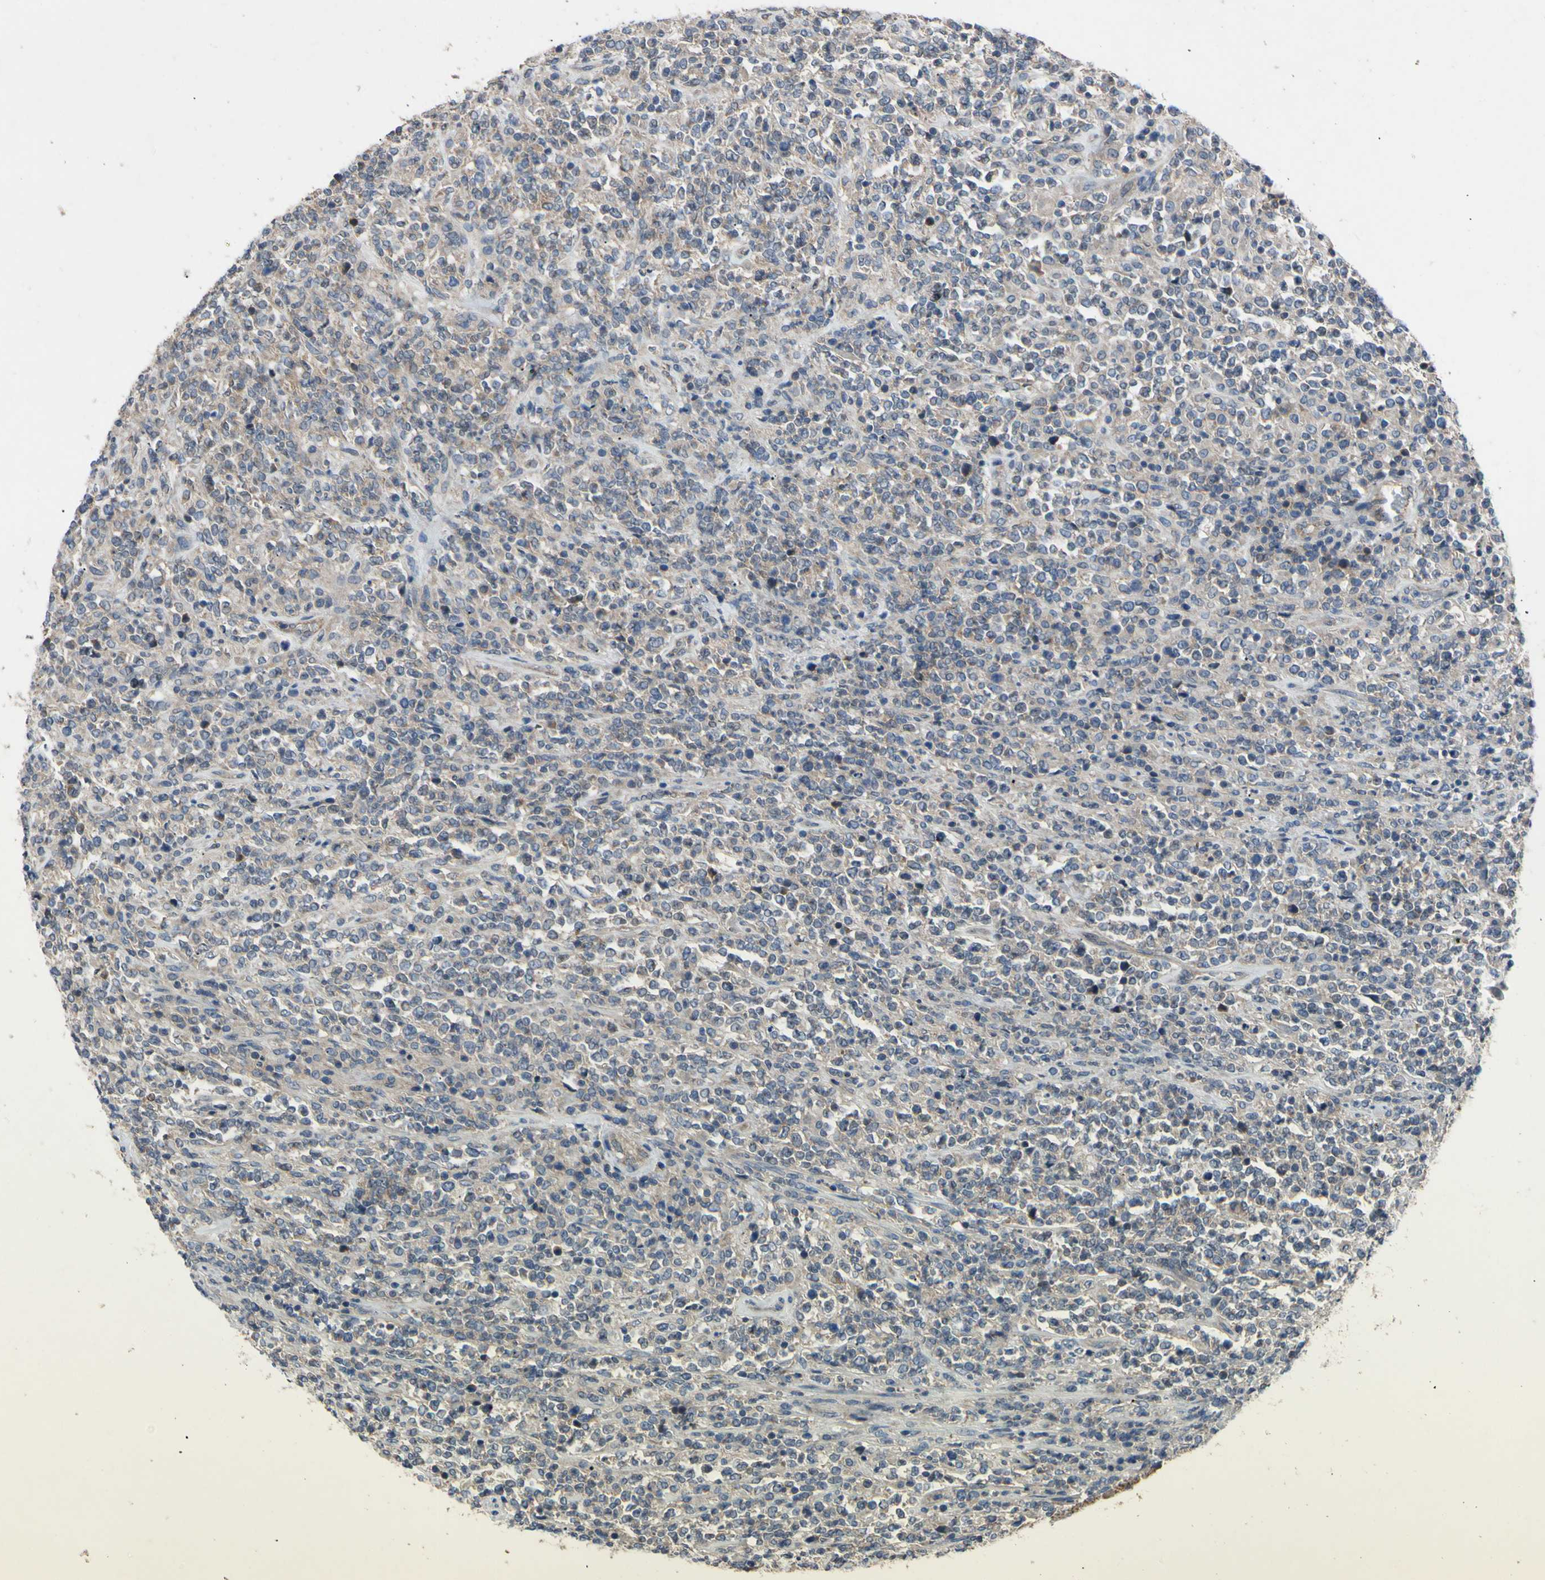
{"staining": {"intensity": "weak", "quantity": ">75%", "location": "cytoplasmic/membranous"}, "tissue": "lymphoma", "cell_type": "Tumor cells", "image_type": "cancer", "snomed": [{"axis": "morphology", "description": "Malignant lymphoma, non-Hodgkin's type, High grade"}, {"axis": "topography", "description": "Soft tissue"}], "caption": "Malignant lymphoma, non-Hodgkin's type (high-grade) stained for a protein shows weak cytoplasmic/membranous positivity in tumor cells. Using DAB (3,3'-diaminobenzidine) (brown) and hematoxylin (blue) stains, captured at high magnification using brightfield microscopy.", "gene": "HILPDA", "patient": {"sex": "male", "age": 18}}